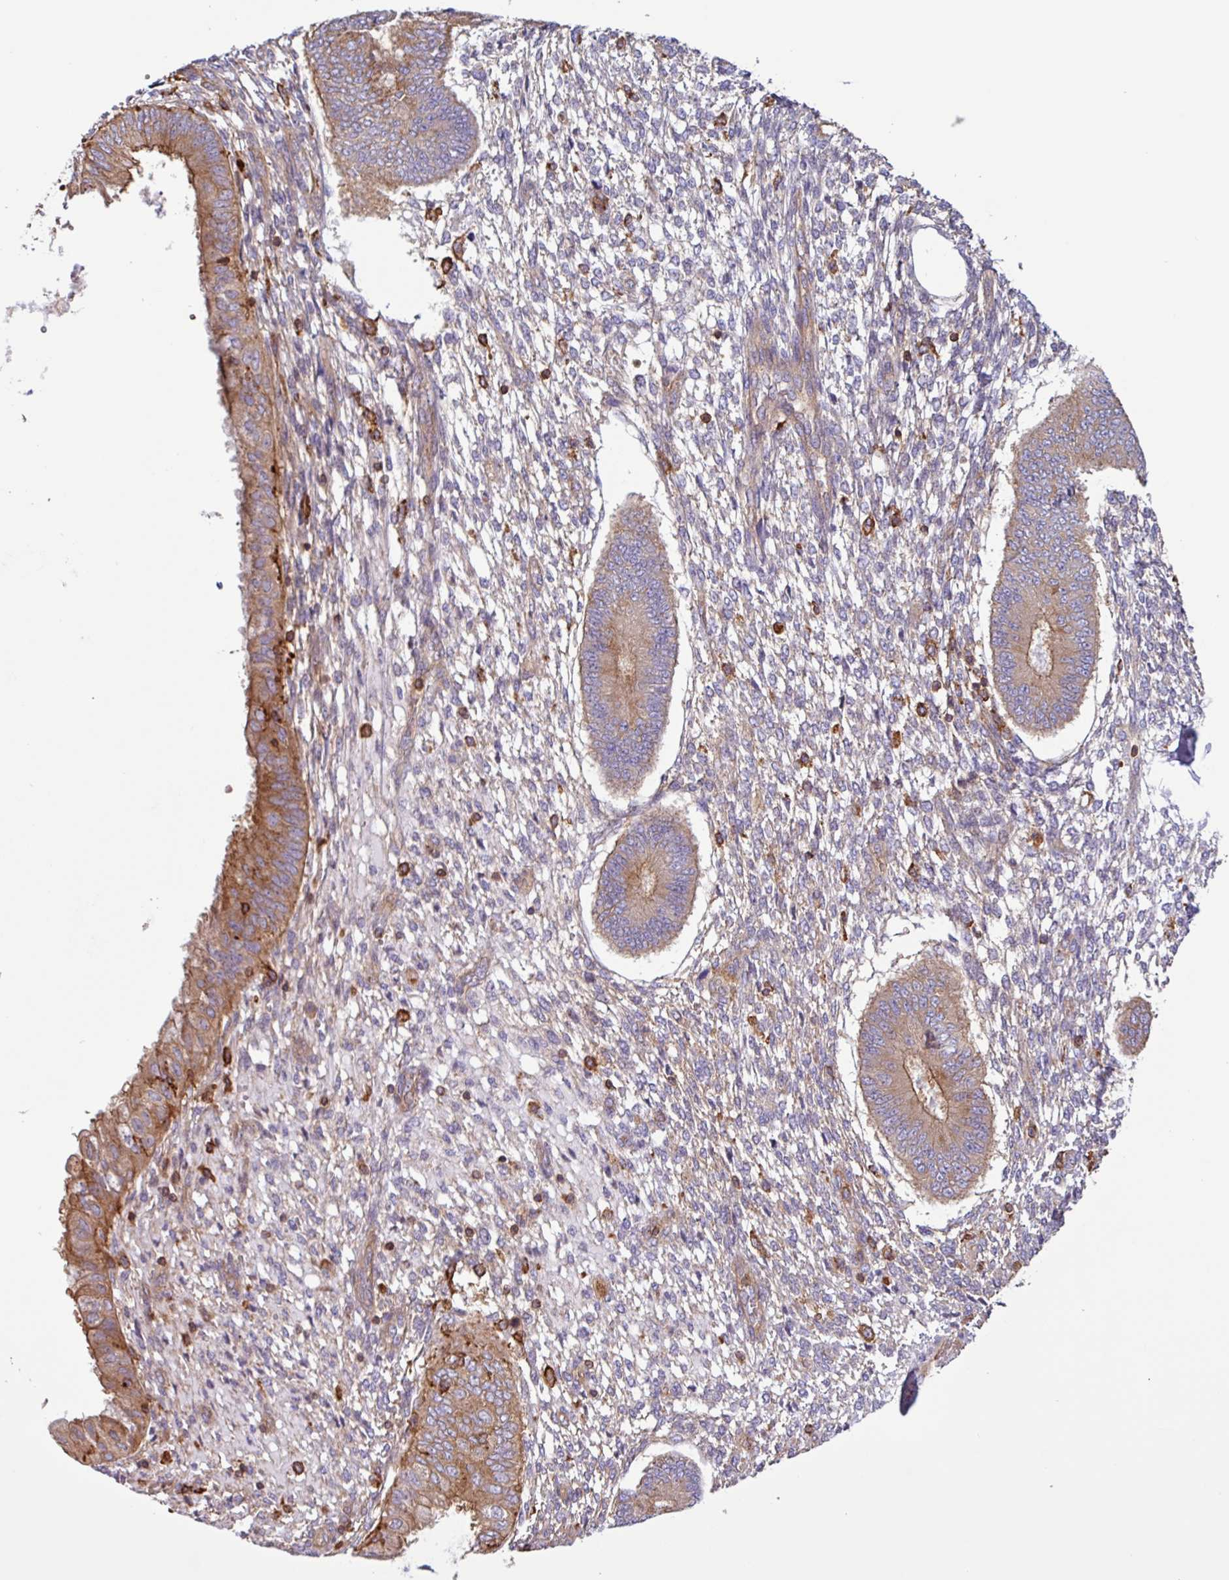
{"staining": {"intensity": "weak", "quantity": "<25%", "location": "cytoplasmic/membranous"}, "tissue": "endometrium", "cell_type": "Cells in endometrial stroma", "image_type": "normal", "snomed": [{"axis": "morphology", "description": "Normal tissue, NOS"}, {"axis": "topography", "description": "Endometrium"}], "caption": "DAB (3,3'-diaminobenzidine) immunohistochemical staining of normal endometrium demonstrates no significant staining in cells in endometrial stroma.", "gene": "ACTR3B", "patient": {"sex": "female", "age": 49}}